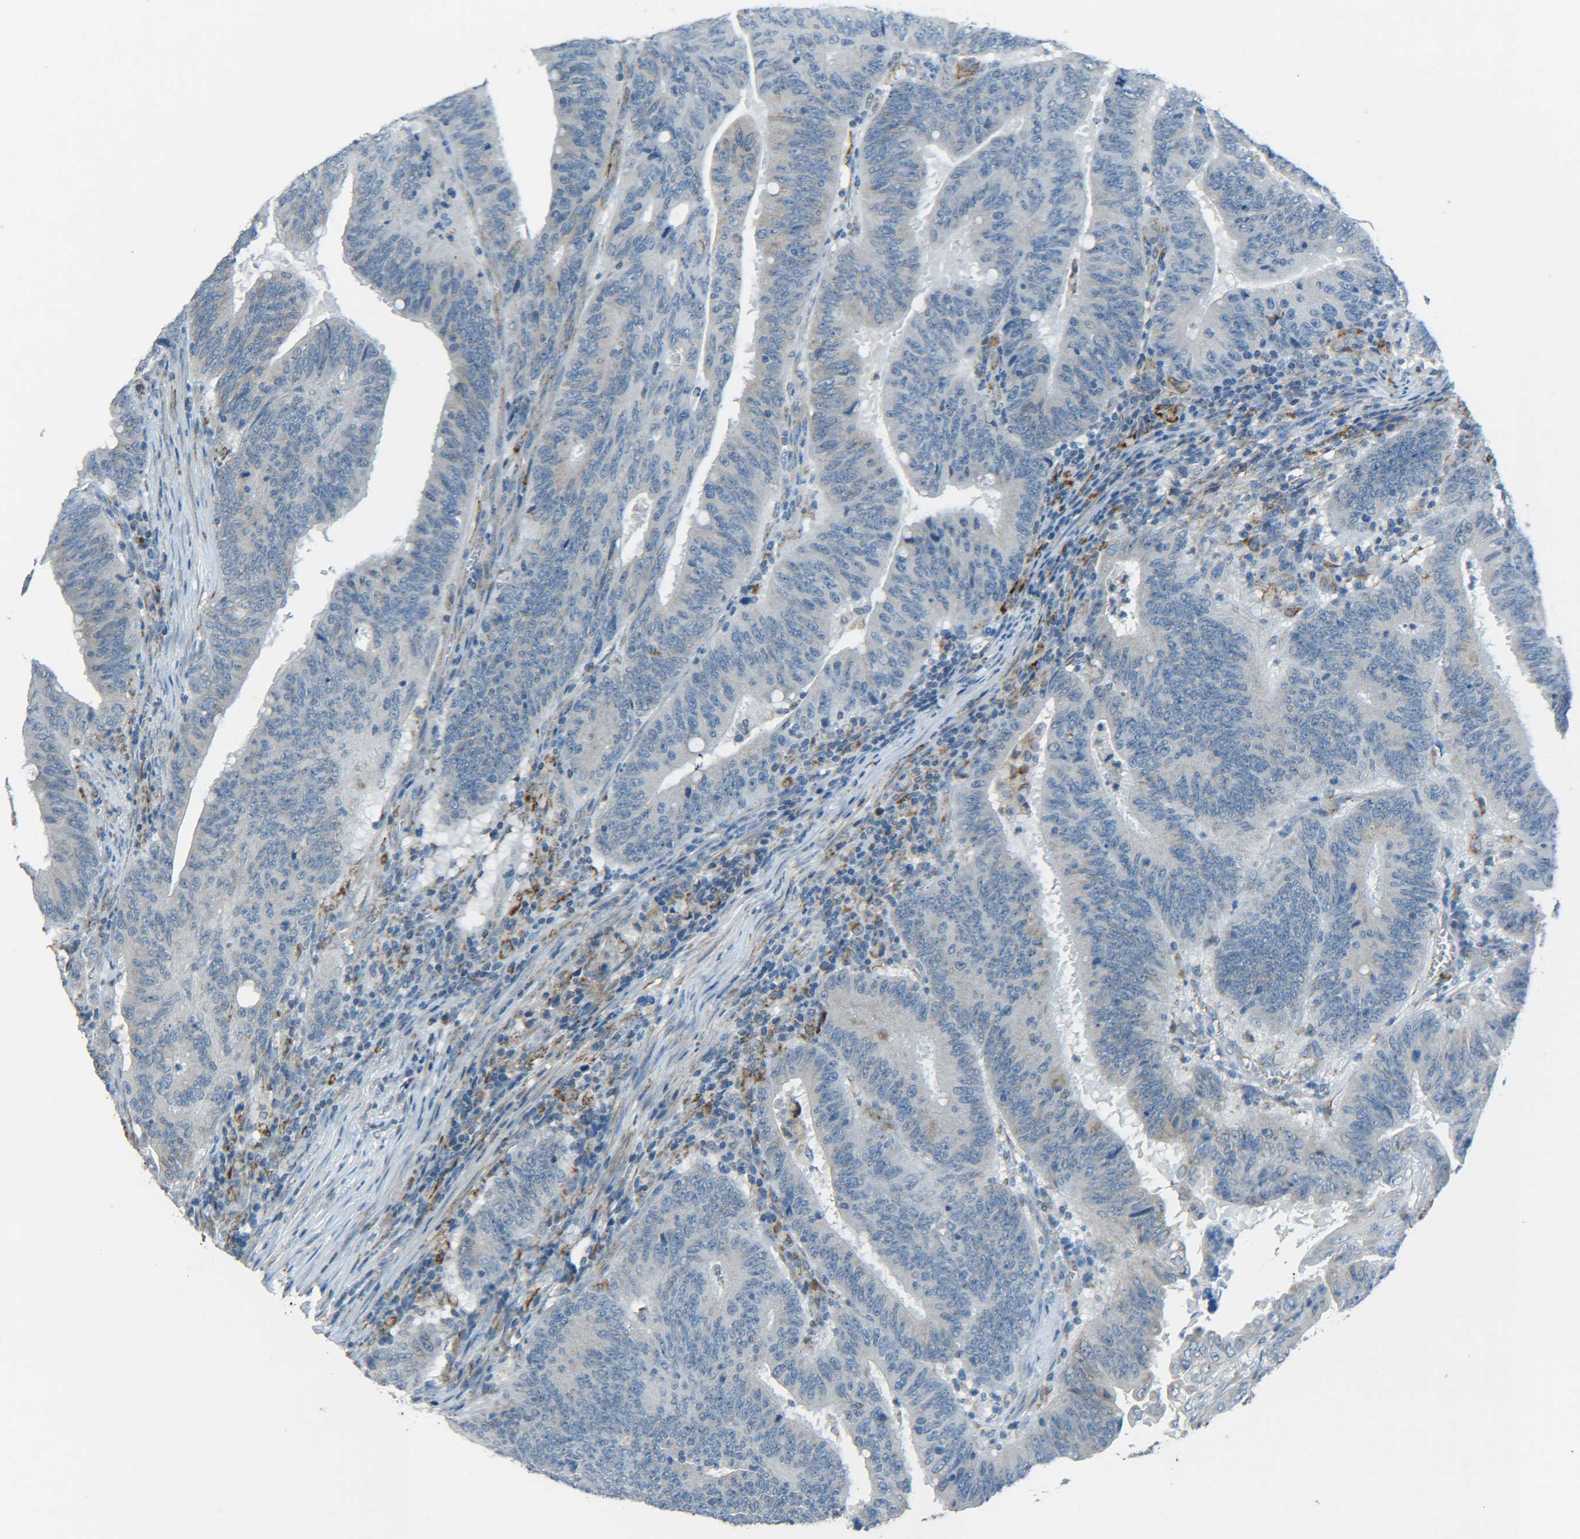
{"staining": {"intensity": "weak", "quantity": "<25%", "location": "cytoplasmic/membranous"}, "tissue": "colorectal cancer", "cell_type": "Tumor cells", "image_type": "cancer", "snomed": [{"axis": "morphology", "description": "Adenocarcinoma, NOS"}, {"axis": "topography", "description": "Colon"}], "caption": "An IHC image of colorectal cancer (adenocarcinoma) is shown. There is no staining in tumor cells of colorectal cancer (adenocarcinoma). Brightfield microscopy of immunohistochemistry (IHC) stained with DAB (brown) and hematoxylin (blue), captured at high magnification.", "gene": "CYB5R1", "patient": {"sex": "male", "age": 45}}